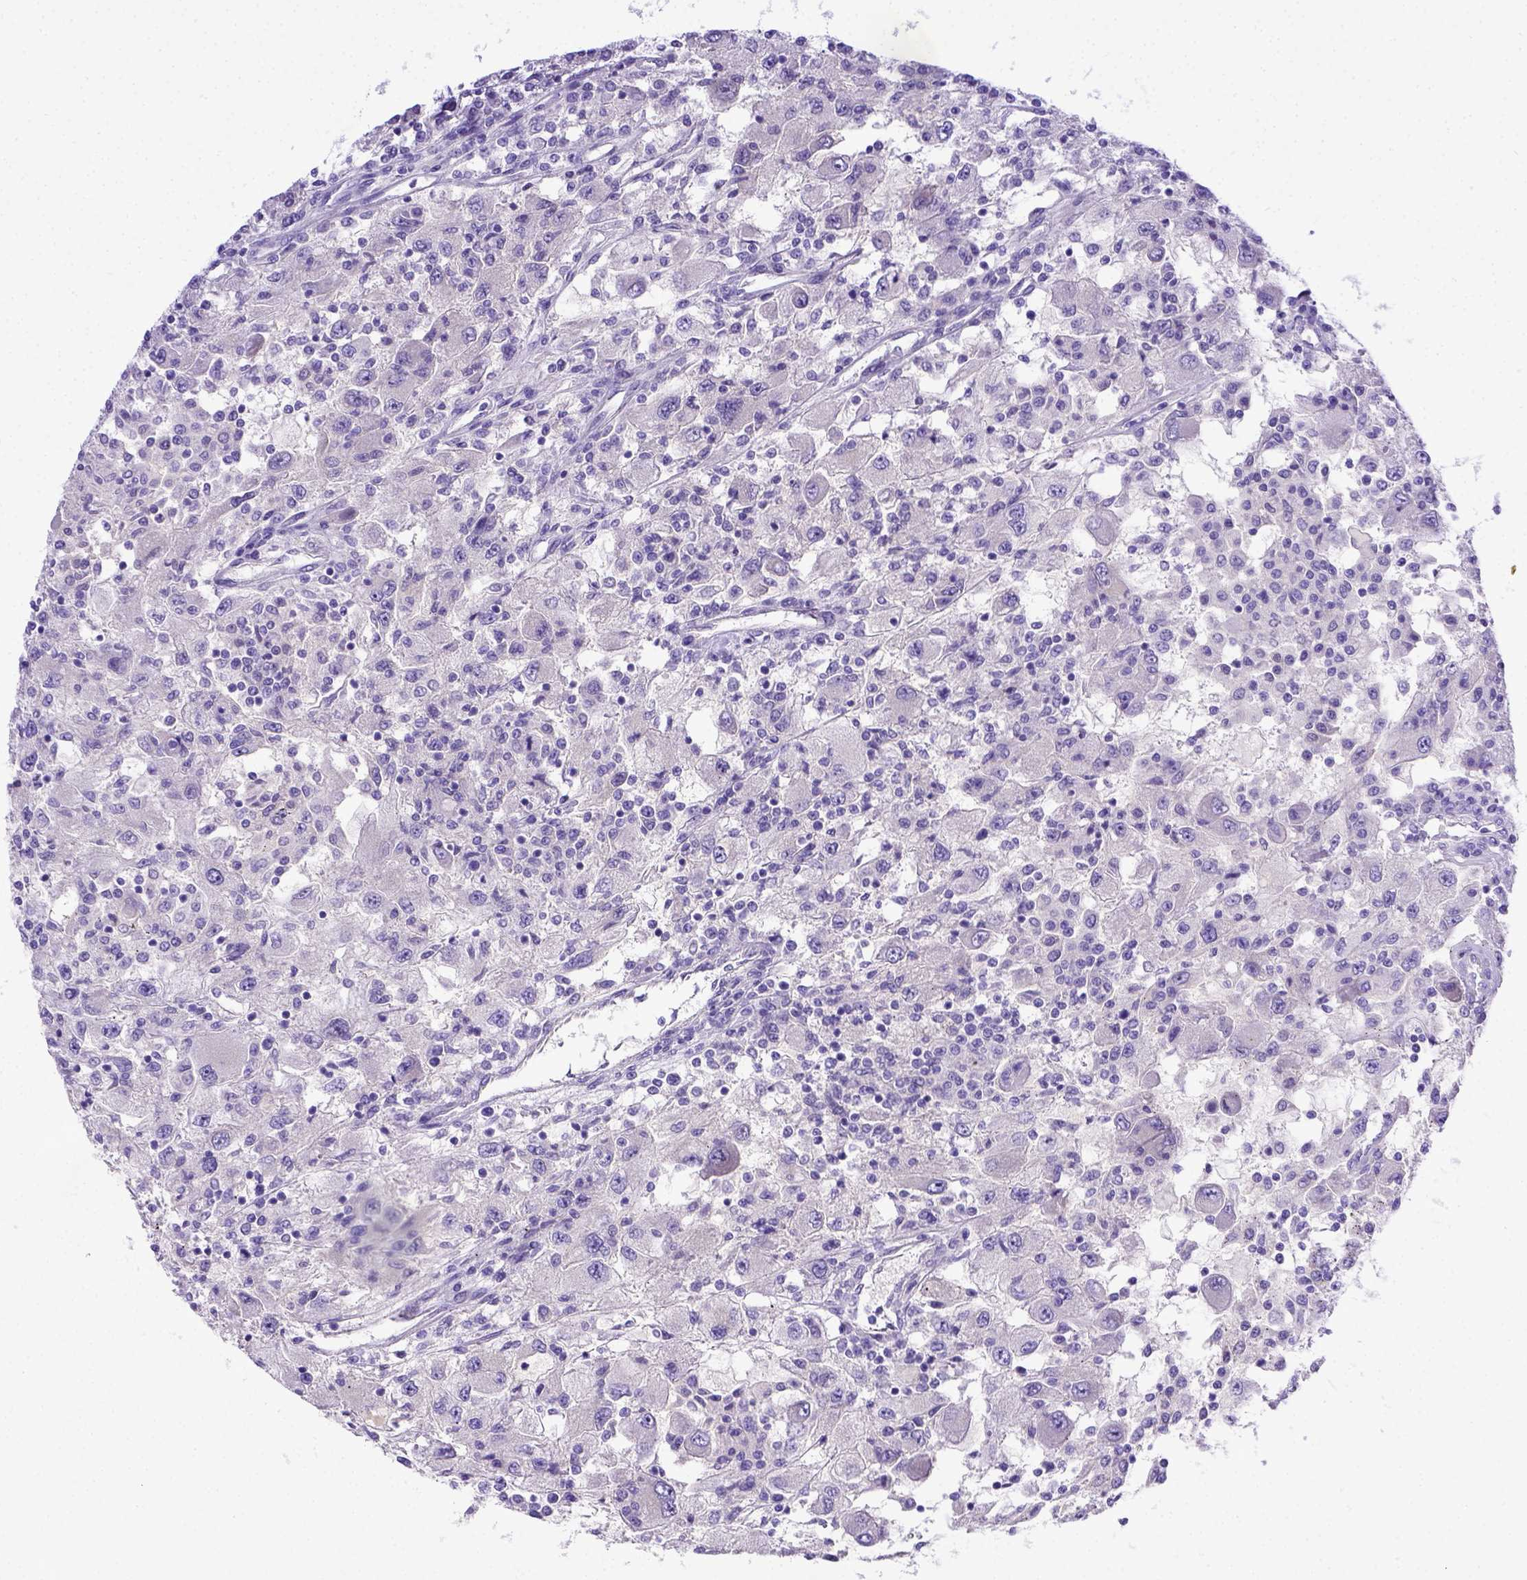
{"staining": {"intensity": "negative", "quantity": "none", "location": "none"}, "tissue": "renal cancer", "cell_type": "Tumor cells", "image_type": "cancer", "snomed": [{"axis": "morphology", "description": "Adenocarcinoma, NOS"}, {"axis": "topography", "description": "Kidney"}], "caption": "Tumor cells show no significant expression in renal adenocarcinoma.", "gene": "BTN1A1", "patient": {"sex": "female", "age": 67}}